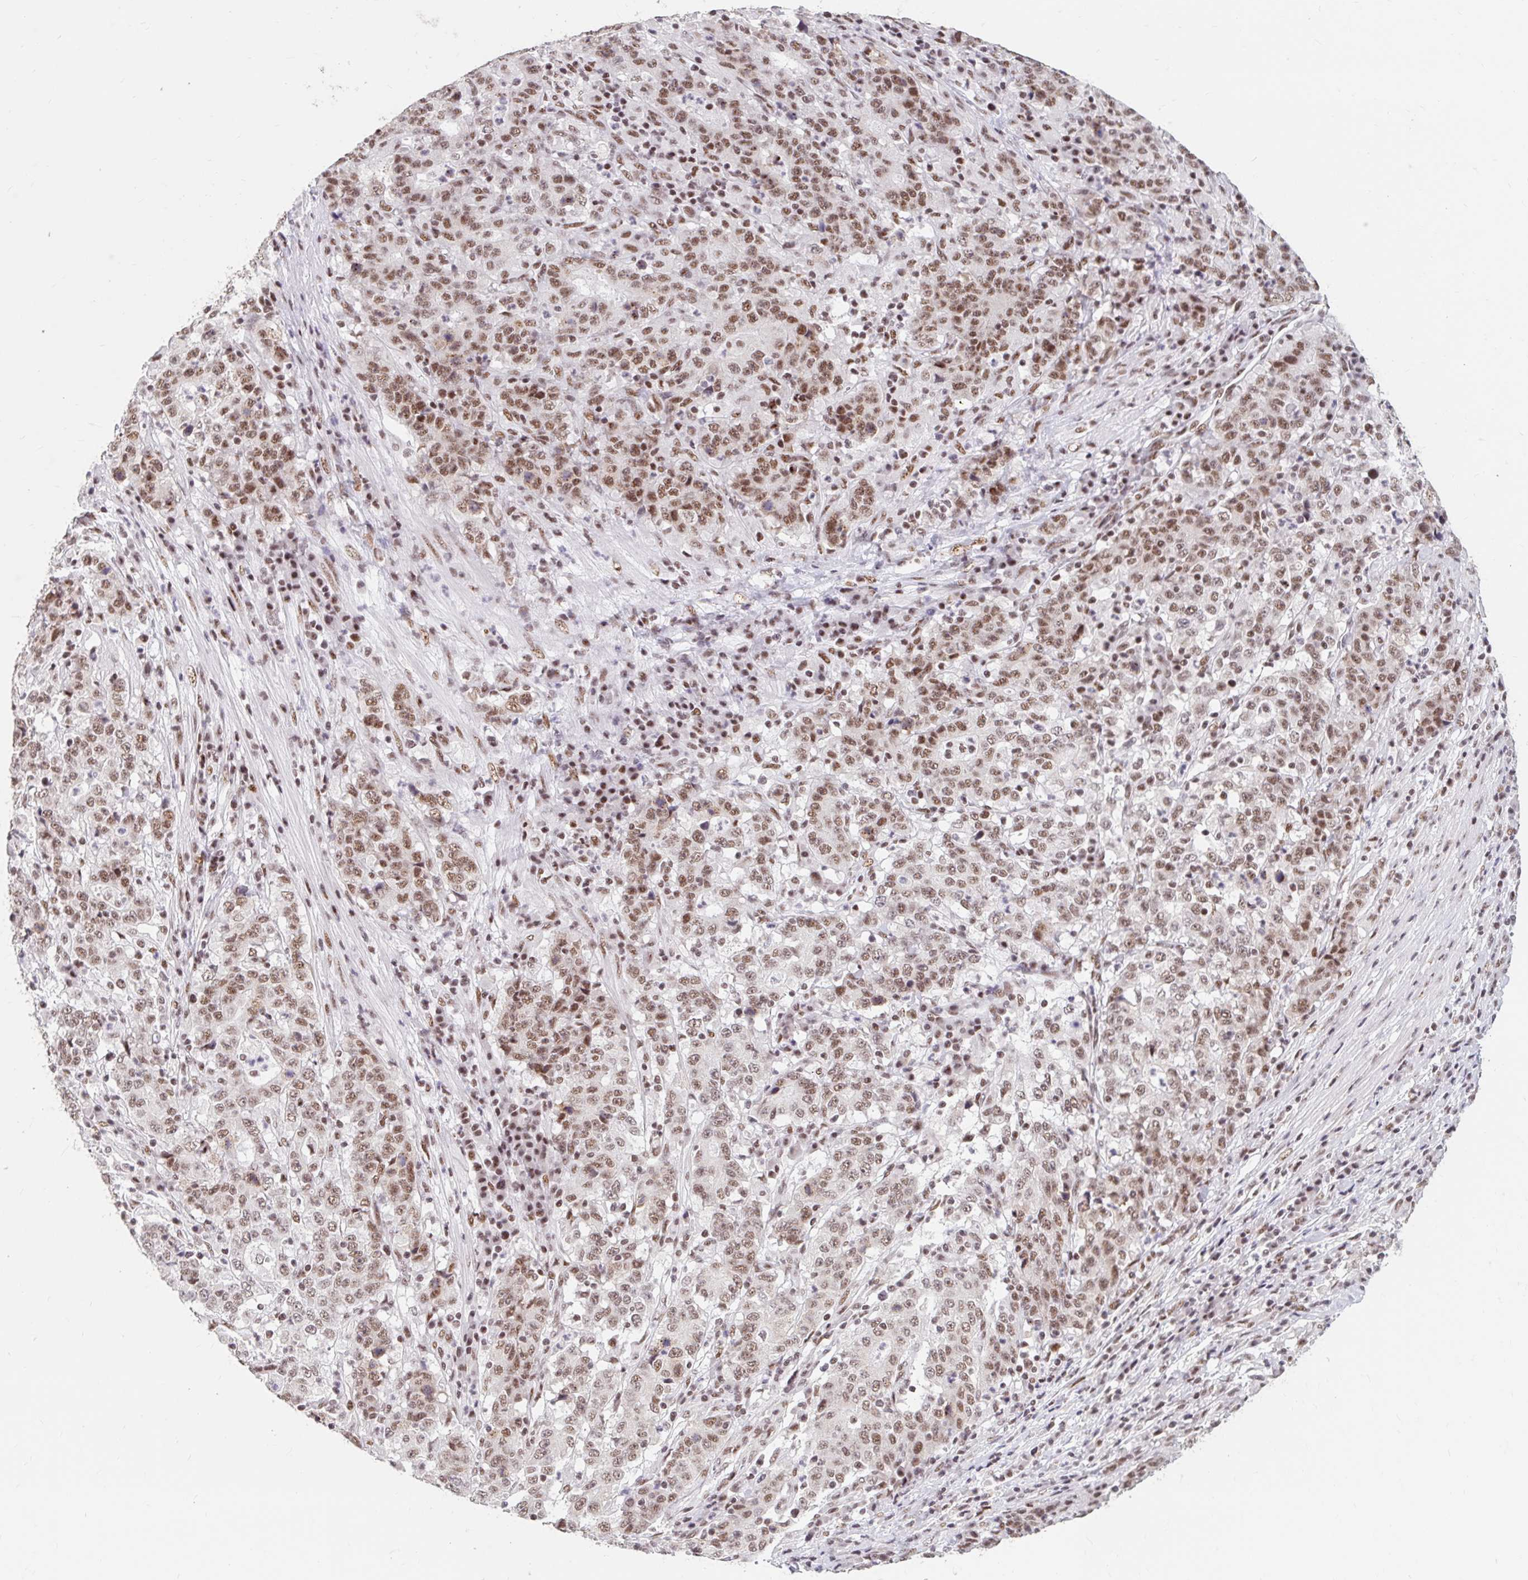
{"staining": {"intensity": "moderate", "quantity": ">75%", "location": "nuclear"}, "tissue": "stomach cancer", "cell_type": "Tumor cells", "image_type": "cancer", "snomed": [{"axis": "morphology", "description": "Adenocarcinoma, NOS"}, {"axis": "topography", "description": "Stomach"}], "caption": "An IHC photomicrograph of tumor tissue is shown. Protein staining in brown highlights moderate nuclear positivity in stomach cancer (adenocarcinoma) within tumor cells.", "gene": "SRSF10", "patient": {"sex": "male", "age": 59}}